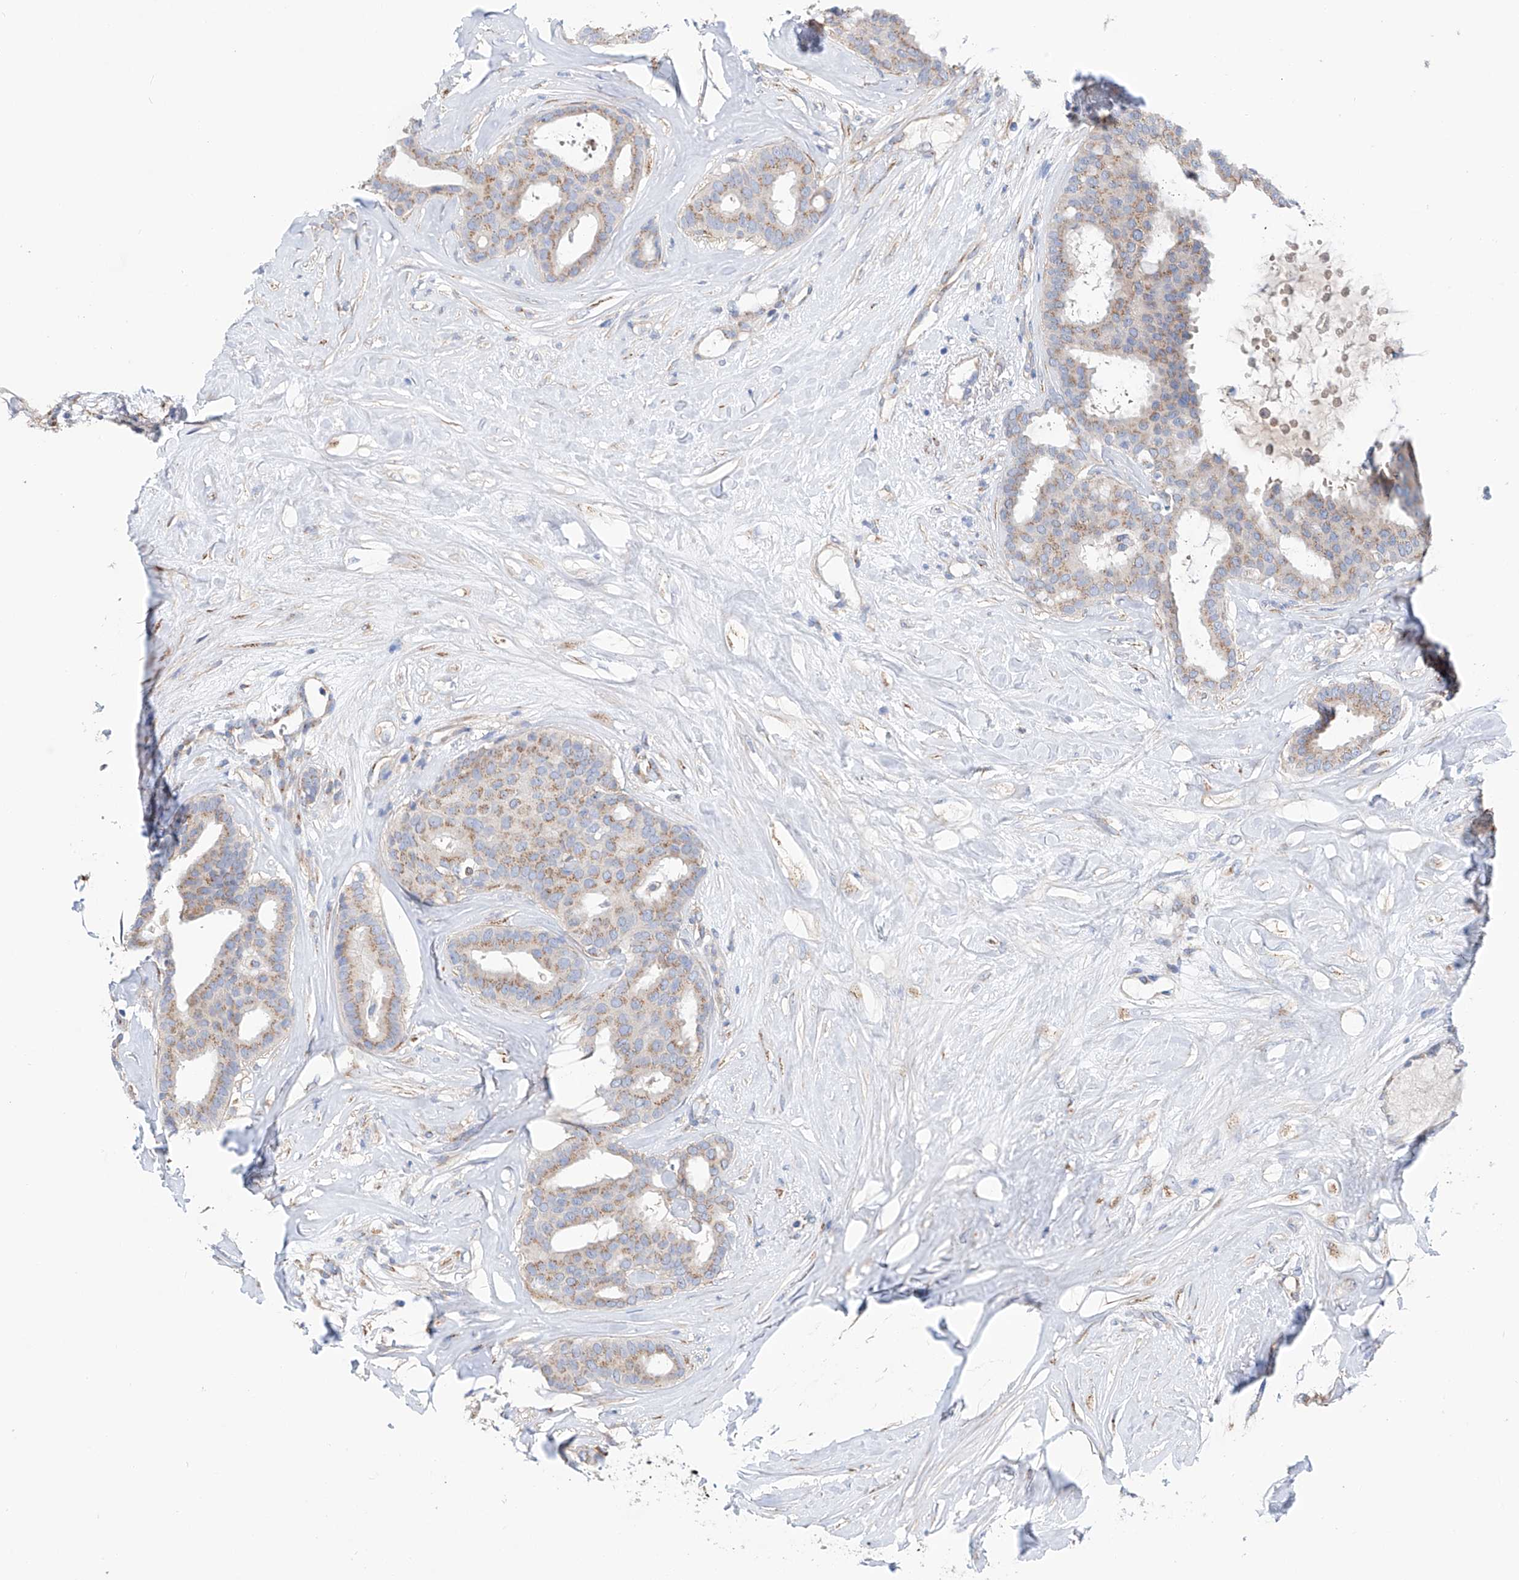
{"staining": {"intensity": "weak", "quantity": "25%-75%", "location": "cytoplasmic/membranous"}, "tissue": "breast cancer", "cell_type": "Tumor cells", "image_type": "cancer", "snomed": [{"axis": "morphology", "description": "Duct carcinoma"}, {"axis": "topography", "description": "Breast"}], "caption": "Immunohistochemistry image of human breast cancer stained for a protein (brown), which demonstrates low levels of weak cytoplasmic/membranous expression in about 25%-75% of tumor cells.", "gene": "SLC22A7", "patient": {"sex": "female", "age": 75}}